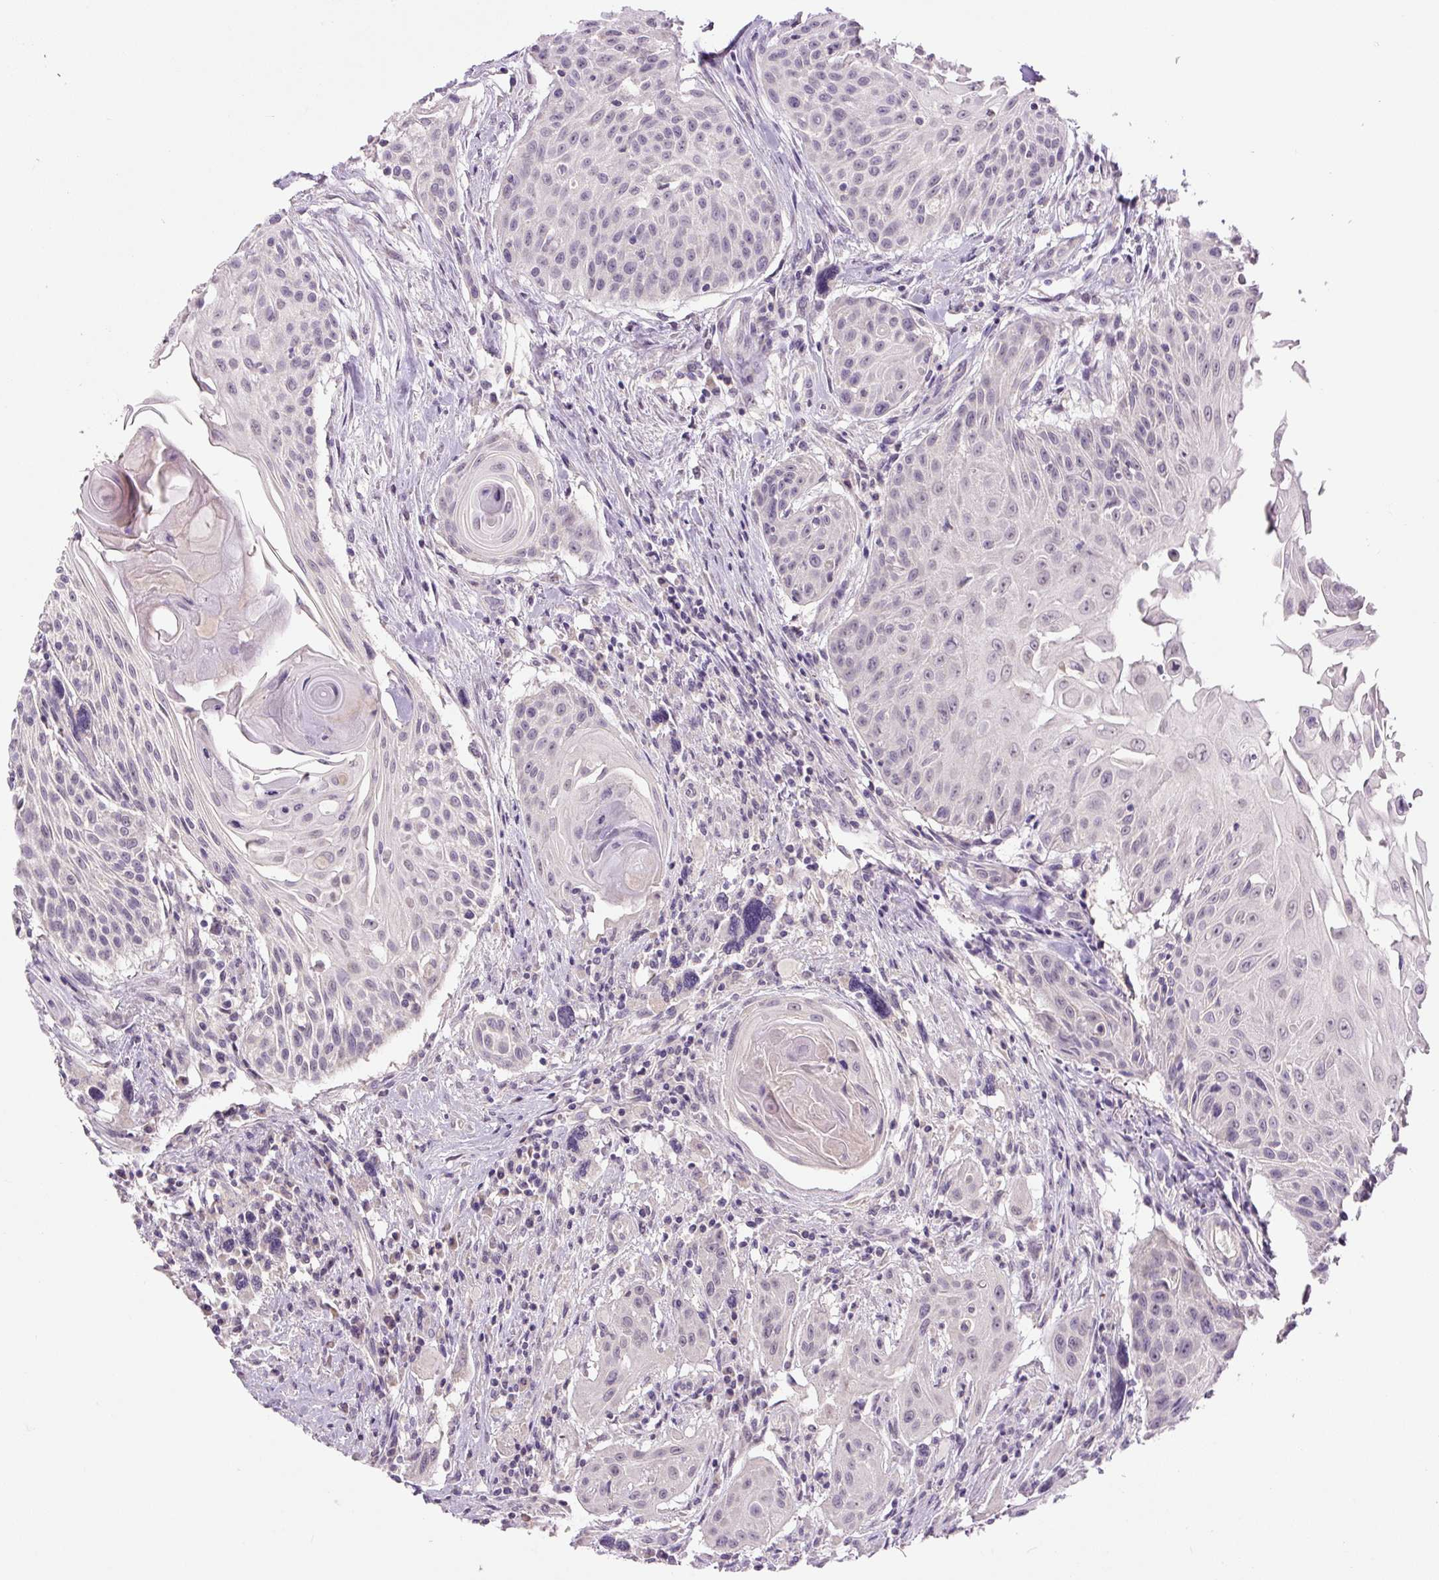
{"staining": {"intensity": "negative", "quantity": "none", "location": "none"}, "tissue": "head and neck cancer", "cell_type": "Tumor cells", "image_type": "cancer", "snomed": [{"axis": "morphology", "description": "Squamous cell carcinoma, NOS"}, {"axis": "topography", "description": "Lymph node"}, {"axis": "topography", "description": "Salivary gland"}, {"axis": "topography", "description": "Head-Neck"}], "caption": "DAB immunohistochemical staining of head and neck cancer exhibits no significant expression in tumor cells.", "gene": "FABP7", "patient": {"sex": "female", "age": 74}}